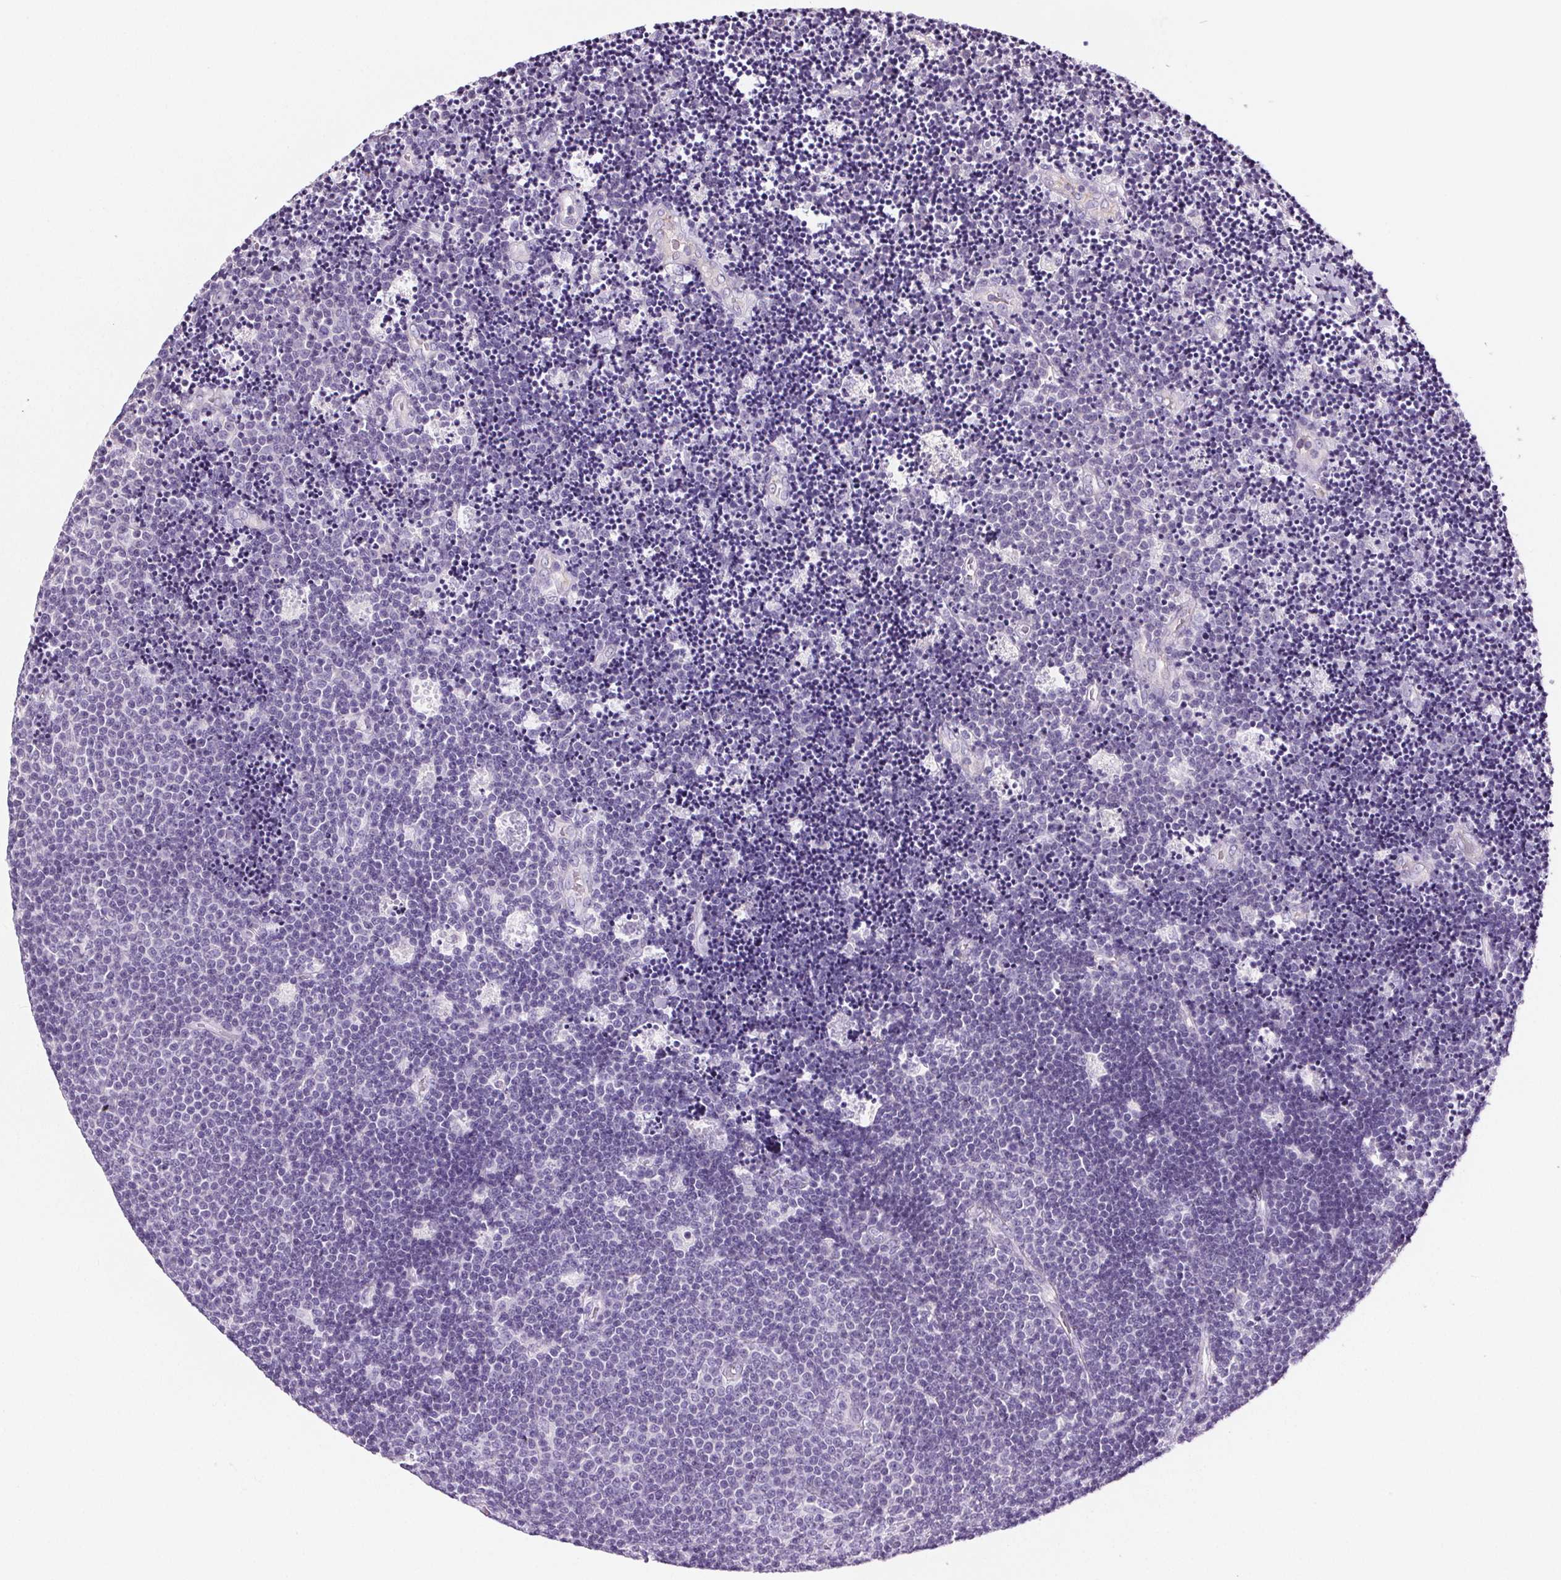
{"staining": {"intensity": "negative", "quantity": "none", "location": "none"}, "tissue": "lymphoma", "cell_type": "Tumor cells", "image_type": "cancer", "snomed": [{"axis": "morphology", "description": "Malignant lymphoma, non-Hodgkin's type, Low grade"}, {"axis": "topography", "description": "Brain"}], "caption": "A histopathology image of human lymphoma is negative for staining in tumor cells. (DAB (3,3'-diaminobenzidine) immunohistochemistry, high magnification).", "gene": "CD5L", "patient": {"sex": "female", "age": 66}}